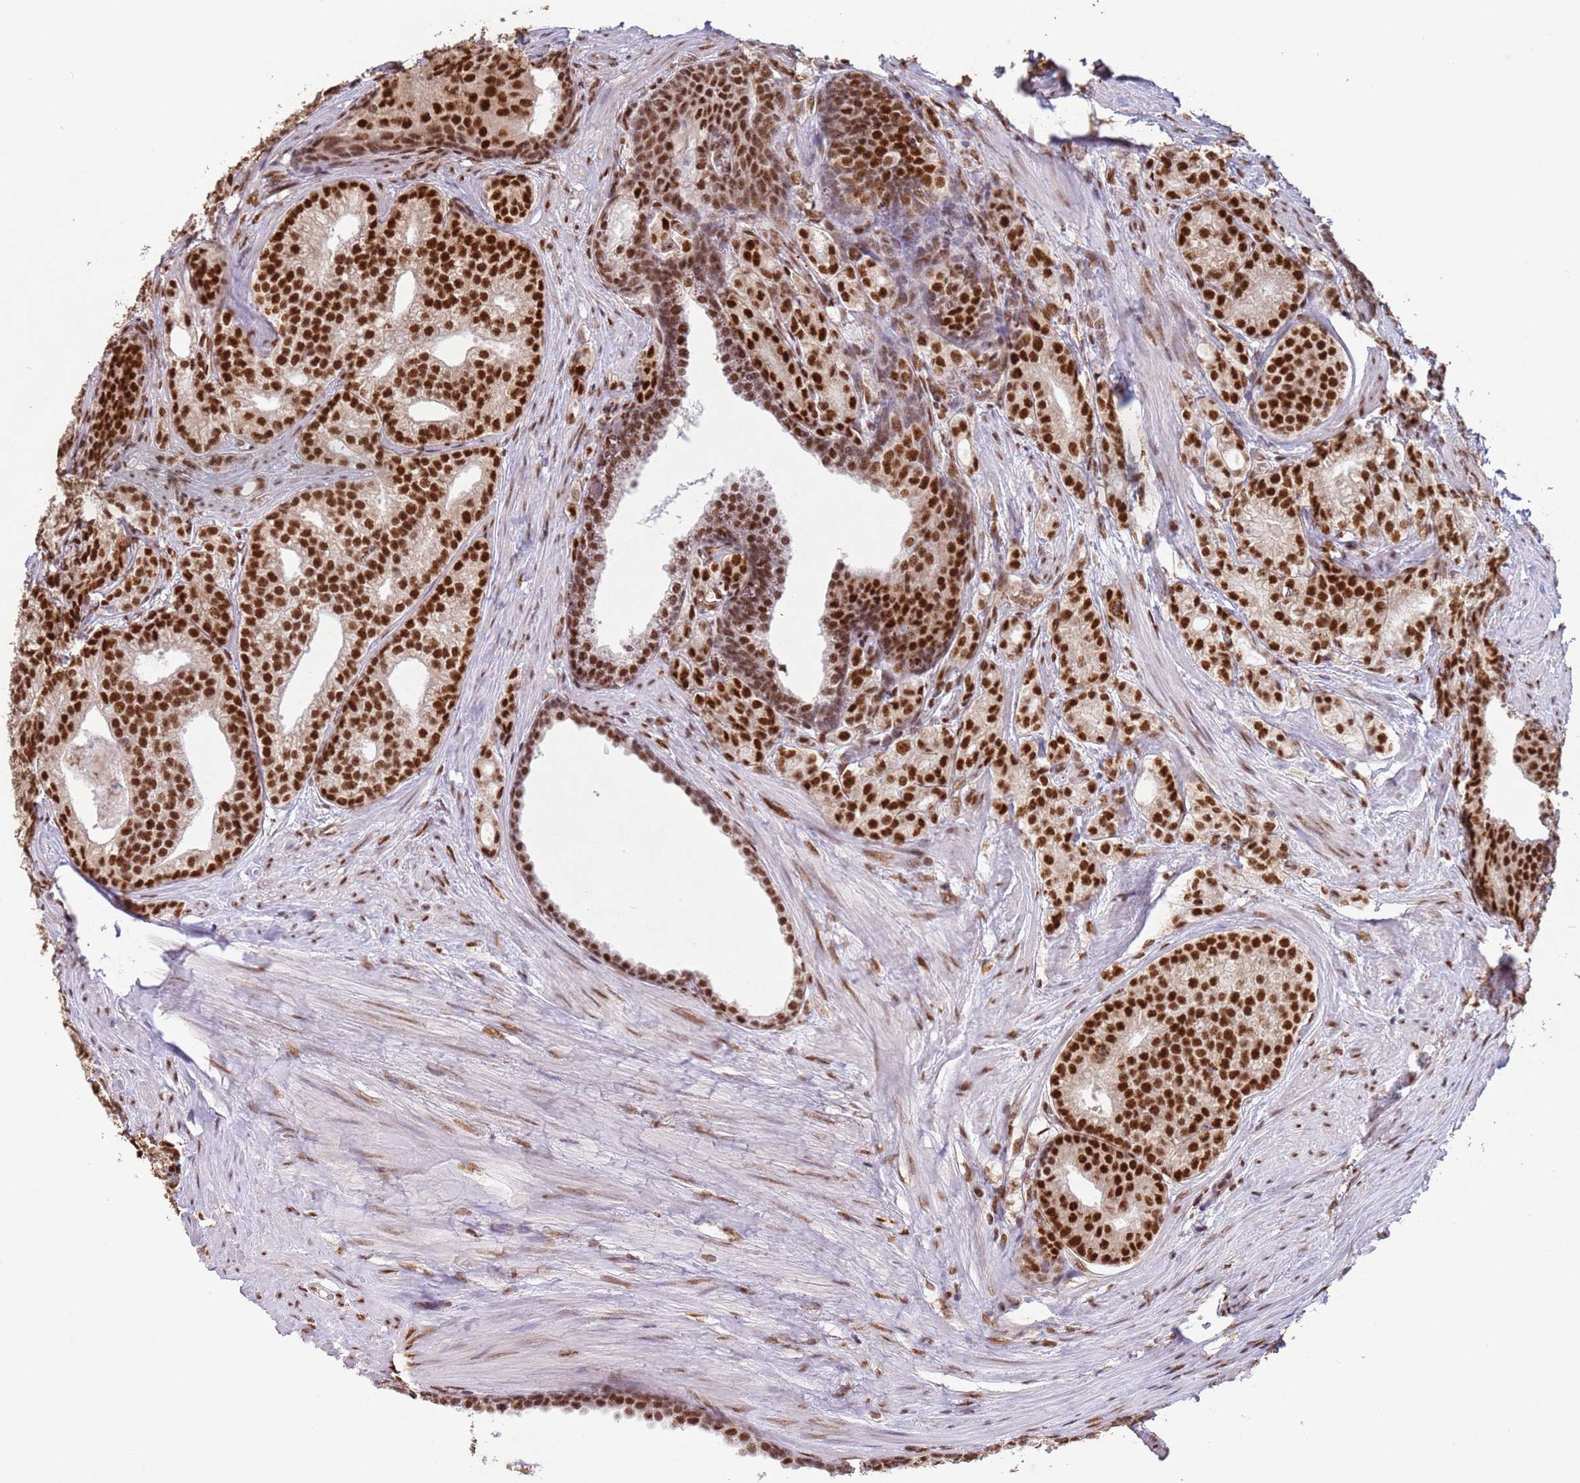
{"staining": {"intensity": "strong", "quantity": ">75%", "location": "nuclear"}, "tissue": "prostate cancer", "cell_type": "Tumor cells", "image_type": "cancer", "snomed": [{"axis": "morphology", "description": "Adenocarcinoma, Low grade"}, {"axis": "topography", "description": "Prostate"}], "caption": "This is a histology image of IHC staining of prostate cancer, which shows strong expression in the nuclear of tumor cells.", "gene": "ESF1", "patient": {"sex": "male", "age": 71}}